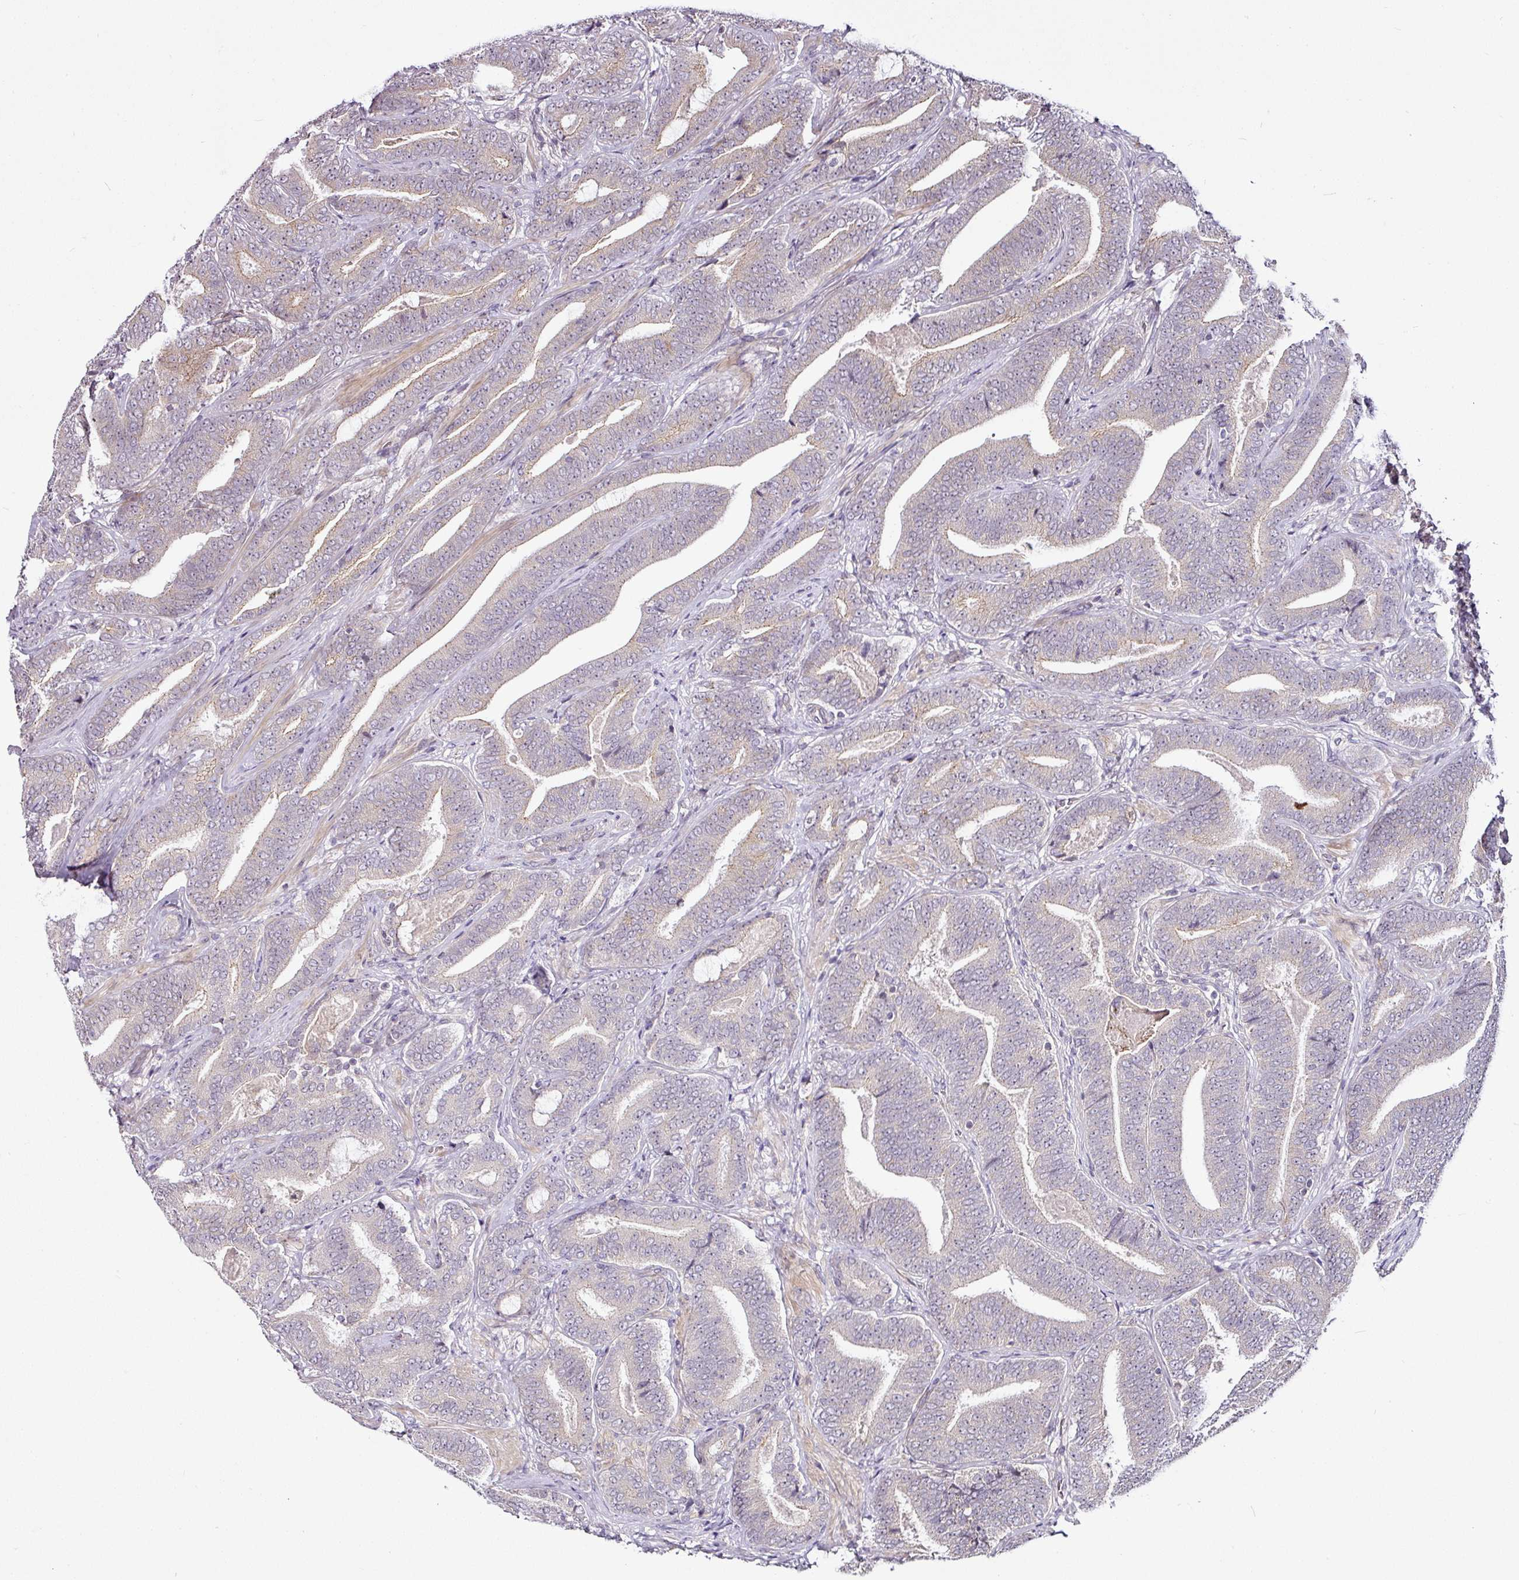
{"staining": {"intensity": "weak", "quantity": "<25%", "location": "cytoplasmic/membranous"}, "tissue": "prostate cancer", "cell_type": "Tumor cells", "image_type": "cancer", "snomed": [{"axis": "morphology", "description": "Adenocarcinoma, Low grade"}, {"axis": "topography", "description": "Prostate and seminal vesicle, NOS"}], "caption": "IHC of prostate adenocarcinoma (low-grade) reveals no staining in tumor cells.", "gene": "DCAF13", "patient": {"sex": "male", "age": 61}}